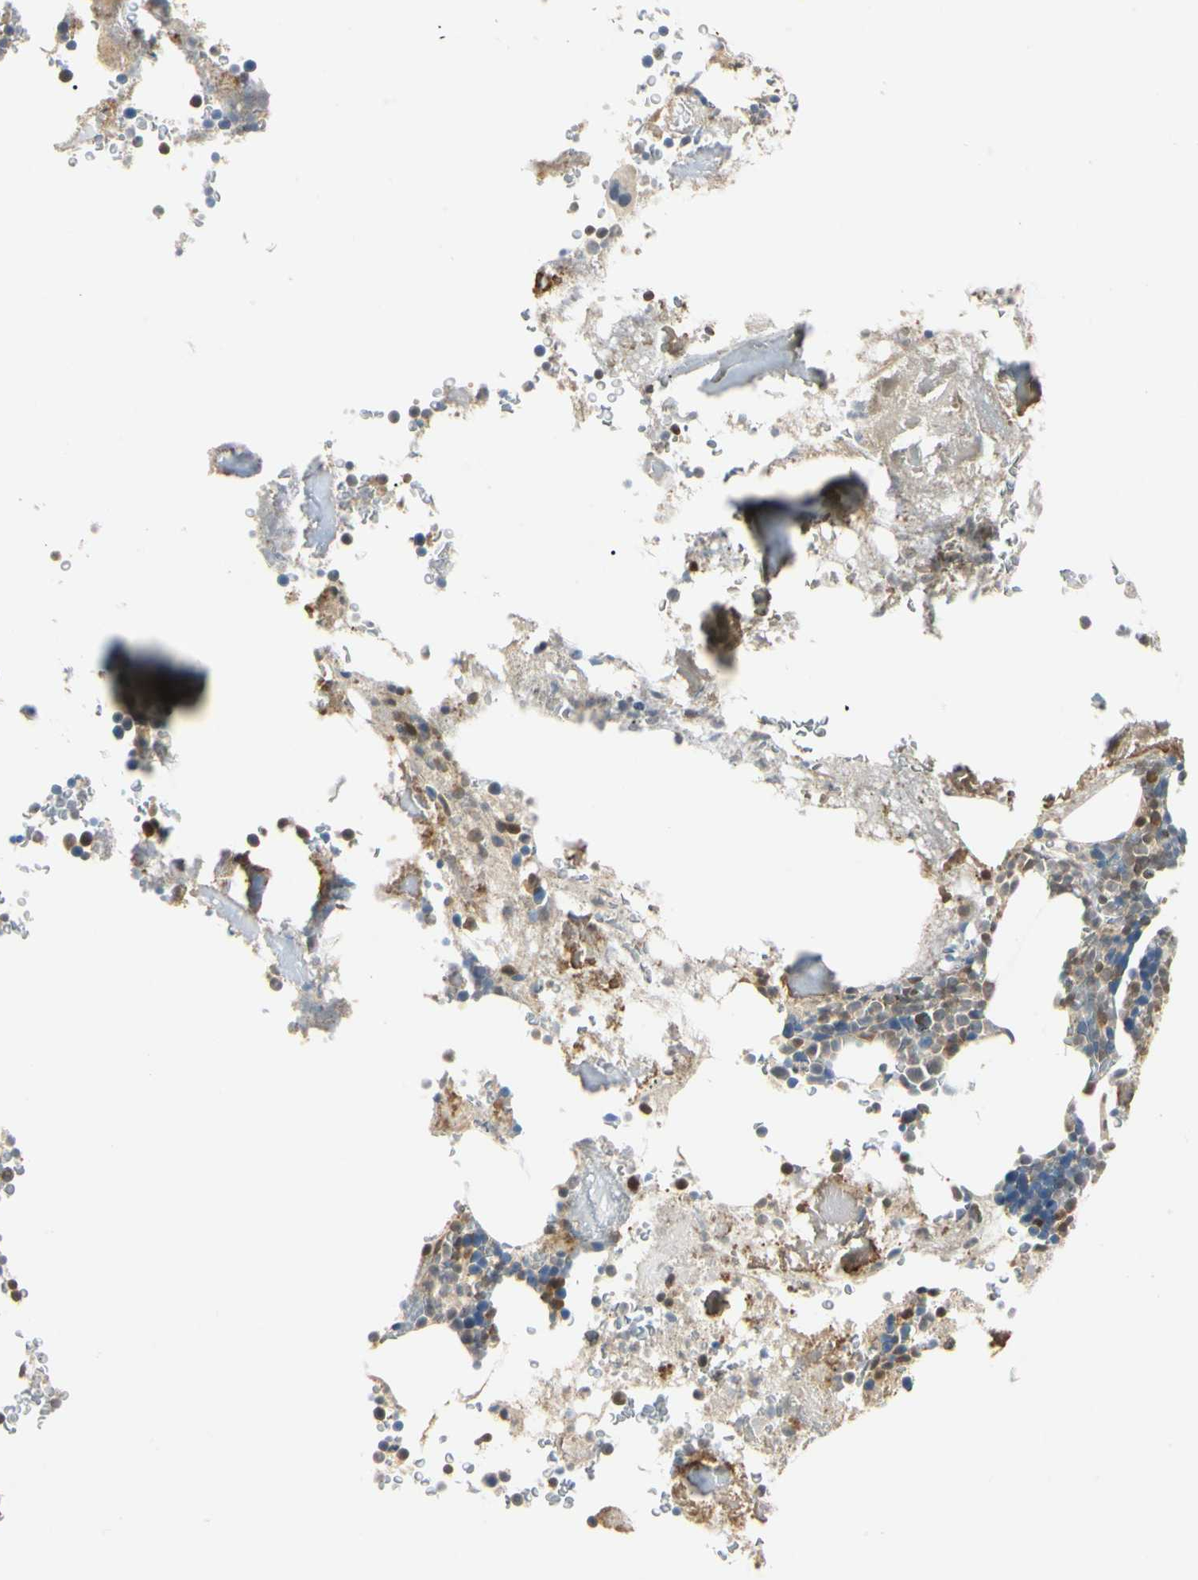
{"staining": {"intensity": "moderate", "quantity": "<25%", "location": "cytoplasmic/membranous,nuclear"}, "tissue": "bone marrow", "cell_type": "Hematopoietic cells", "image_type": "normal", "snomed": [{"axis": "morphology", "description": "Normal tissue, NOS"}, {"axis": "topography", "description": "Bone marrow"}], "caption": "Benign bone marrow exhibits moderate cytoplasmic/membranous,nuclear positivity in about <25% of hematopoietic cells.", "gene": "UBE2Z", "patient": {"sex": "male"}}